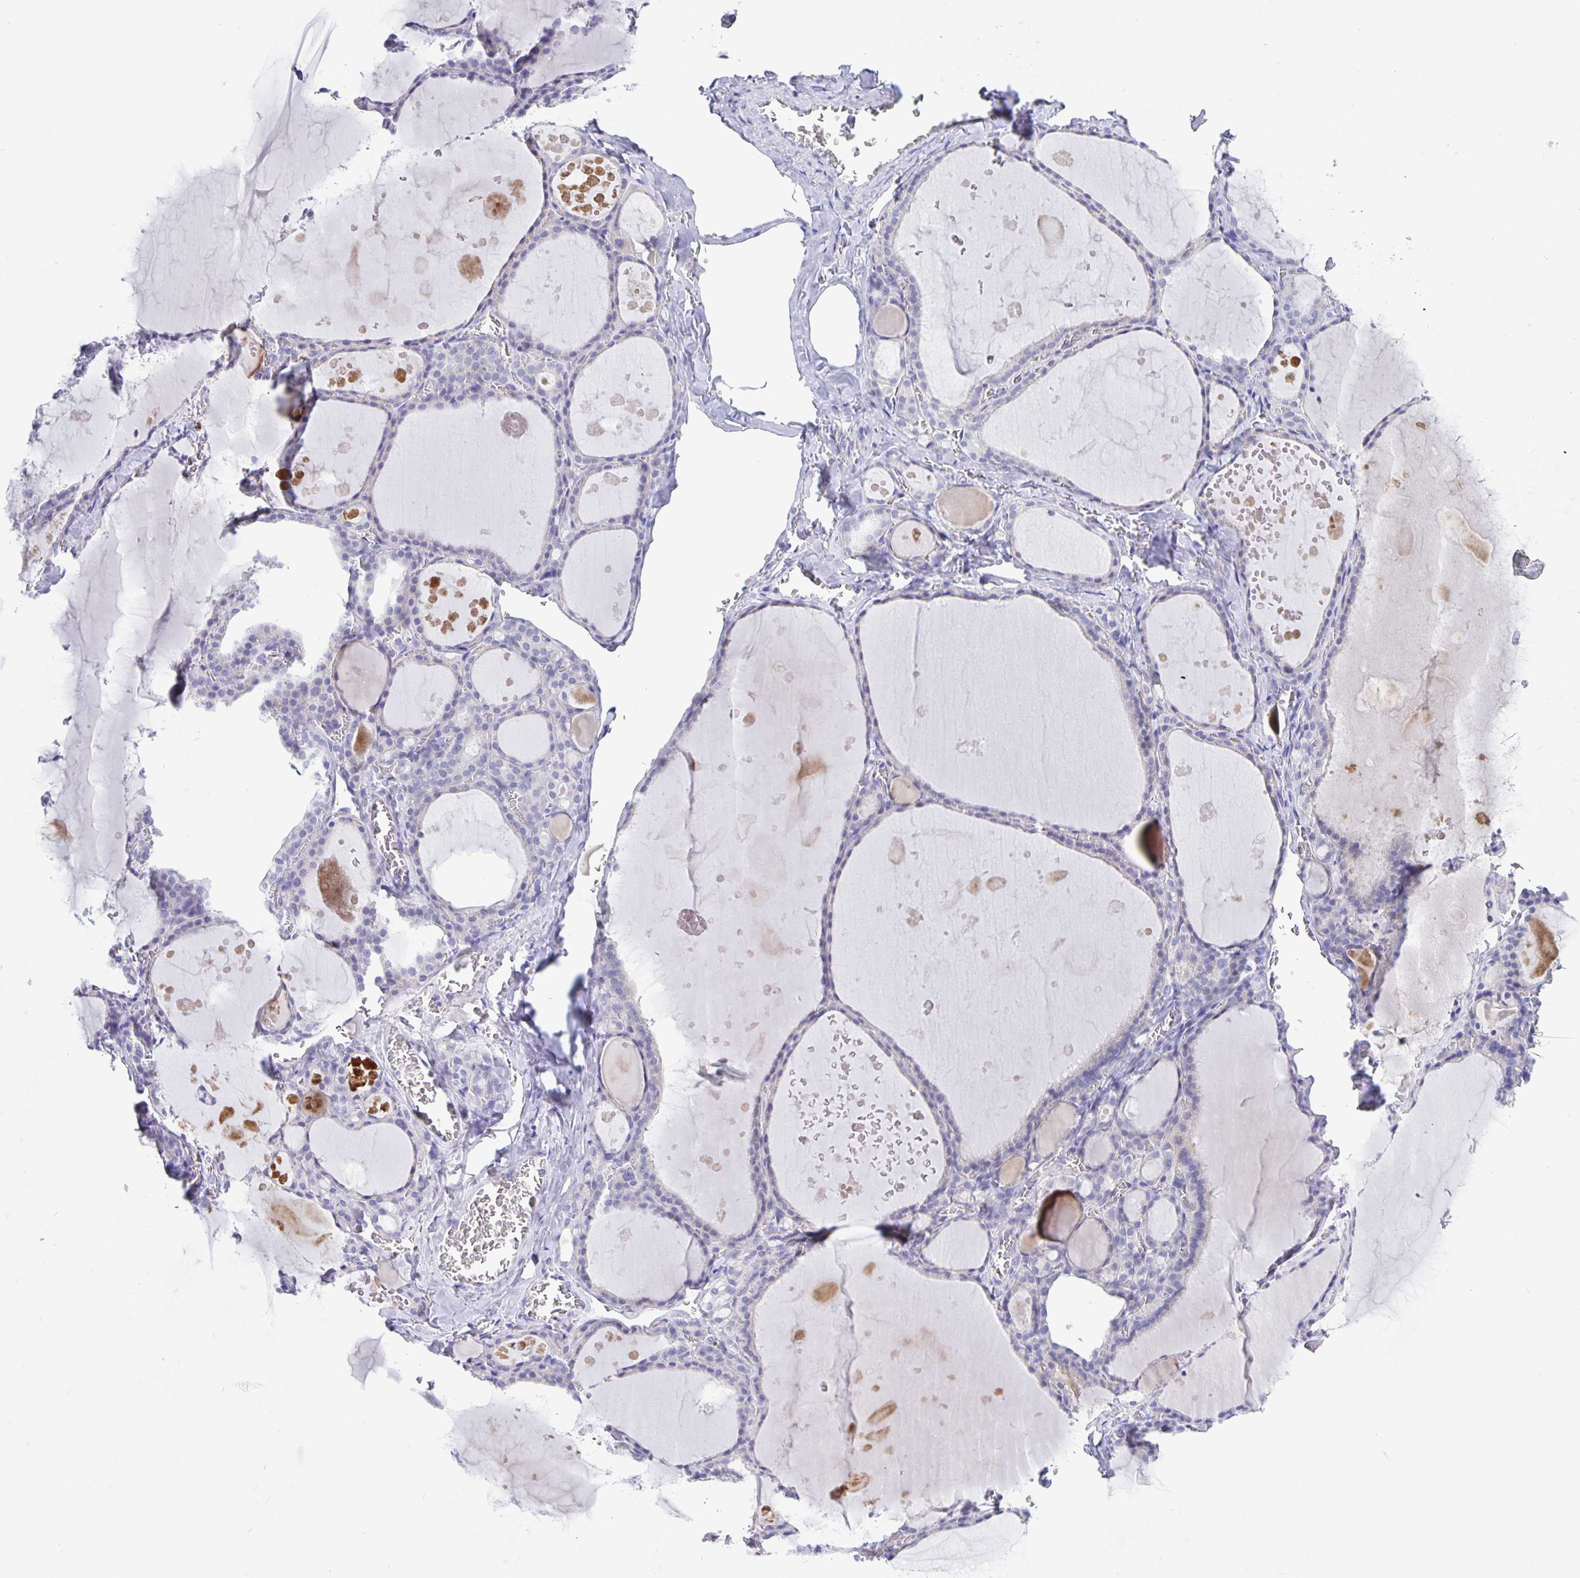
{"staining": {"intensity": "negative", "quantity": "none", "location": "none"}, "tissue": "thyroid gland", "cell_type": "Glandular cells", "image_type": "normal", "snomed": [{"axis": "morphology", "description": "Normal tissue, NOS"}, {"axis": "topography", "description": "Thyroid gland"}], "caption": "Protein analysis of benign thyroid gland reveals no significant expression in glandular cells.", "gene": "ERMN", "patient": {"sex": "male", "age": 56}}